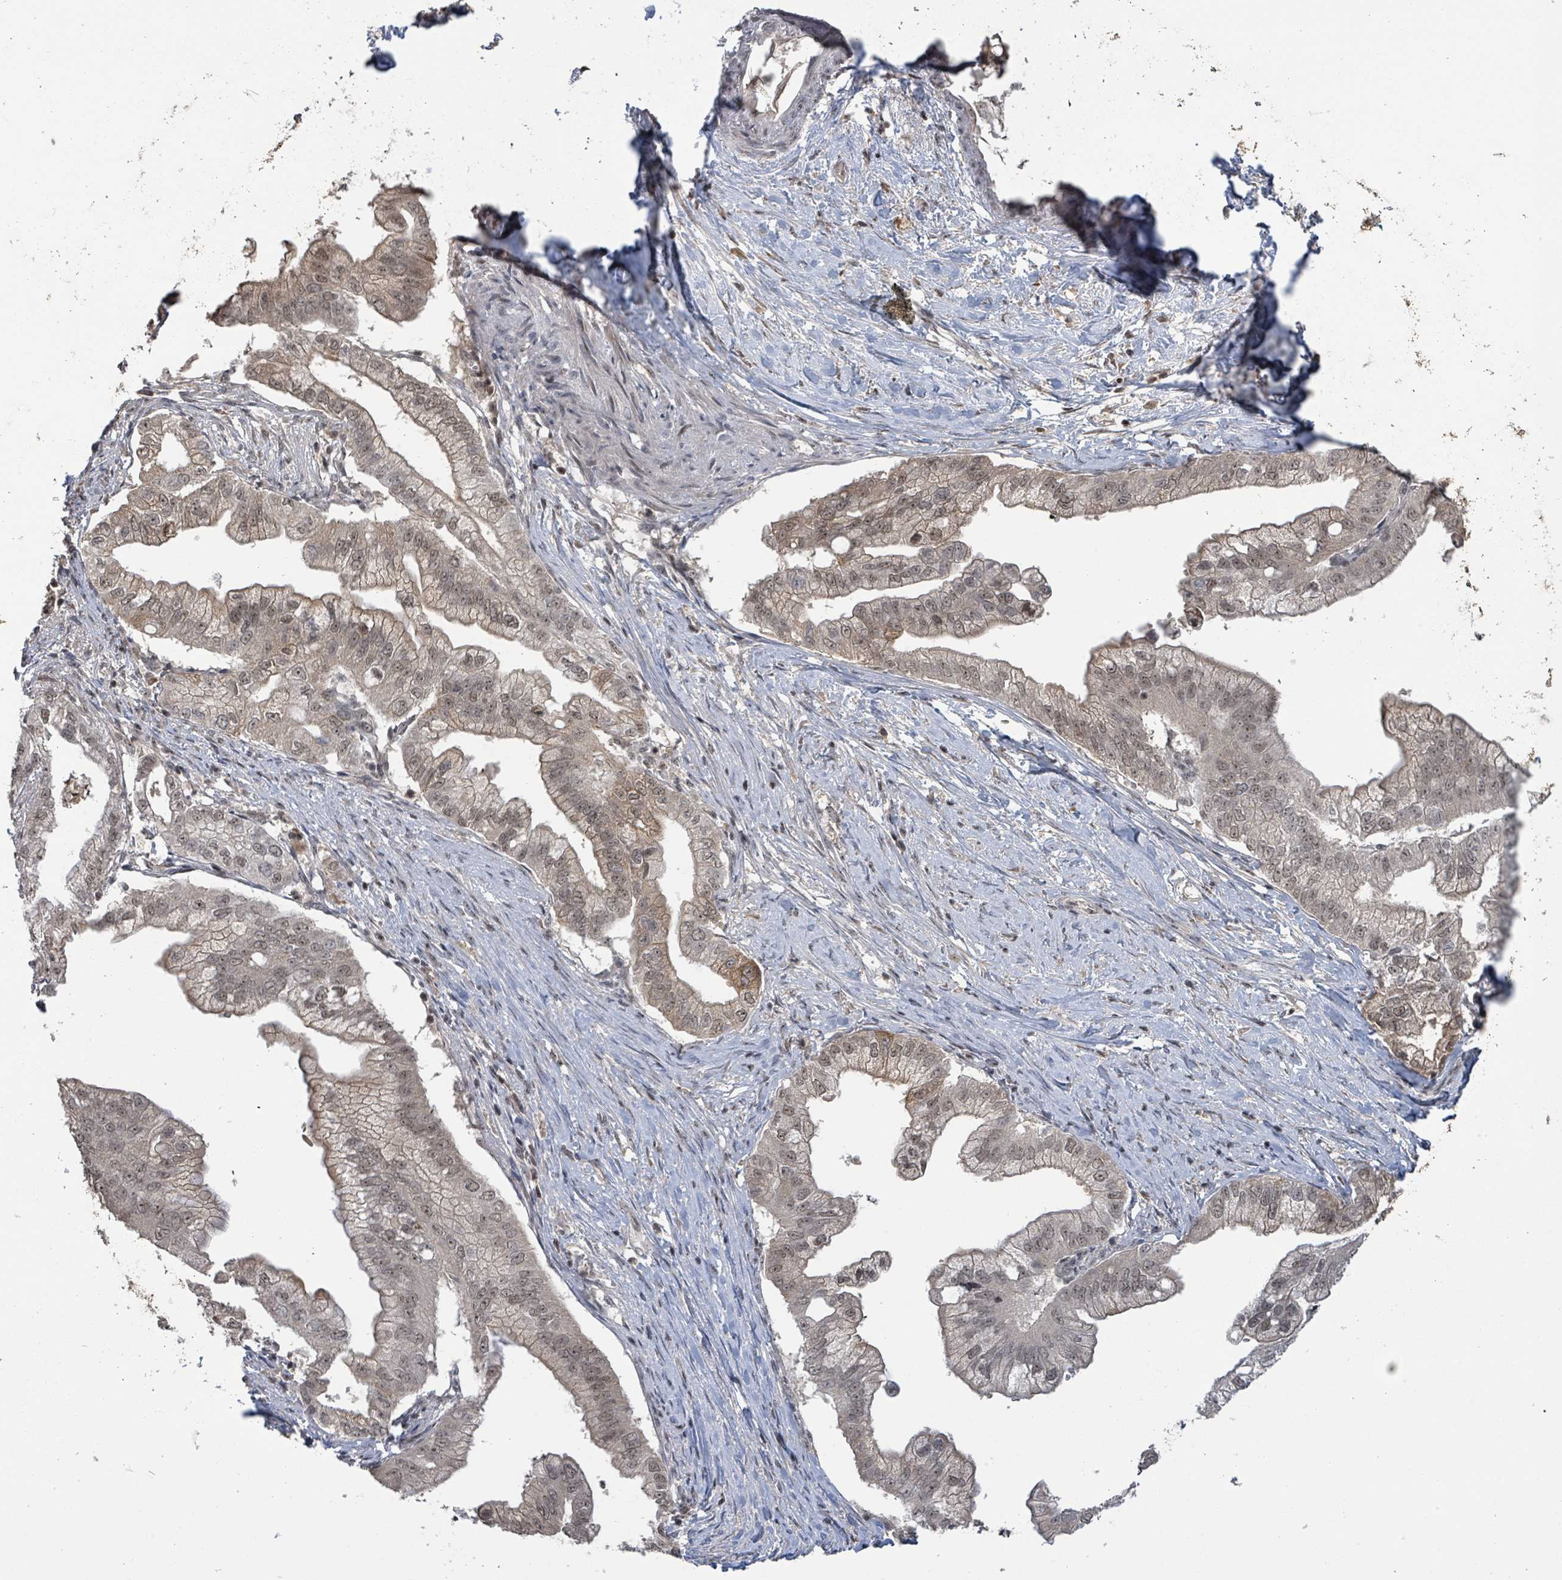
{"staining": {"intensity": "weak", "quantity": ">75%", "location": "cytoplasmic/membranous,nuclear"}, "tissue": "pancreatic cancer", "cell_type": "Tumor cells", "image_type": "cancer", "snomed": [{"axis": "morphology", "description": "Adenocarcinoma, NOS"}, {"axis": "topography", "description": "Pancreas"}], "caption": "Protein staining exhibits weak cytoplasmic/membranous and nuclear staining in about >75% of tumor cells in adenocarcinoma (pancreatic).", "gene": "ZBTB14", "patient": {"sex": "male", "age": 70}}